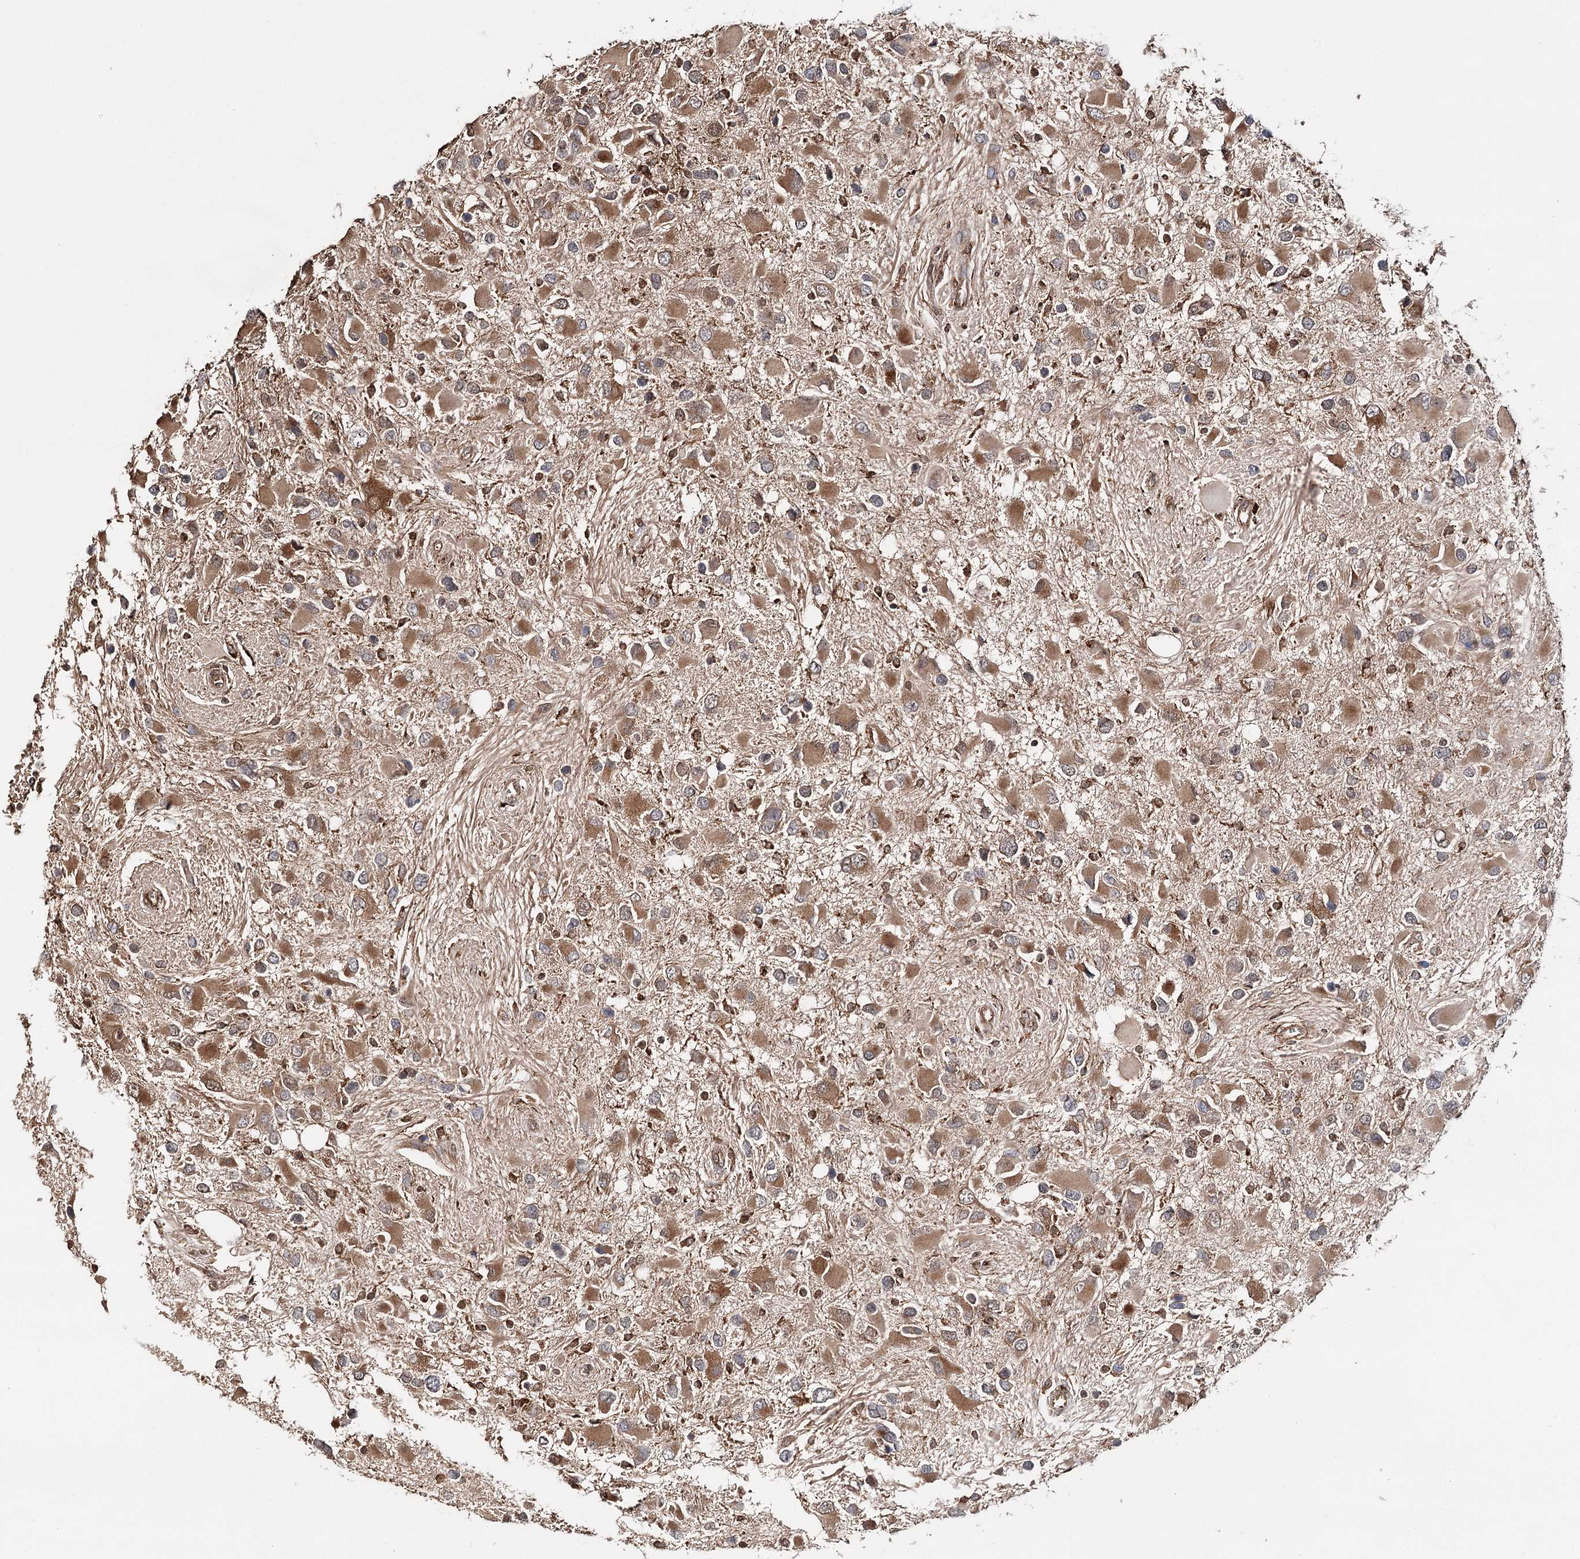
{"staining": {"intensity": "moderate", "quantity": ">75%", "location": "cytoplasmic/membranous"}, "tissue": "glioma", "cell_type": "Tumor cells", "image_type": "cancer", "snomed": [{"axis": "morphology", "description": "Glioma, malignant, High grade"}, {"axis": "topography", "description": "Brain"}], "caption": "Protein expression analysis of glioma shows moderate cytoplasmic/membranous positivity in approximately >75% of tumor cells.", "gene": "DNAJB14", "patient": {"sex": "male", "age": 53}}